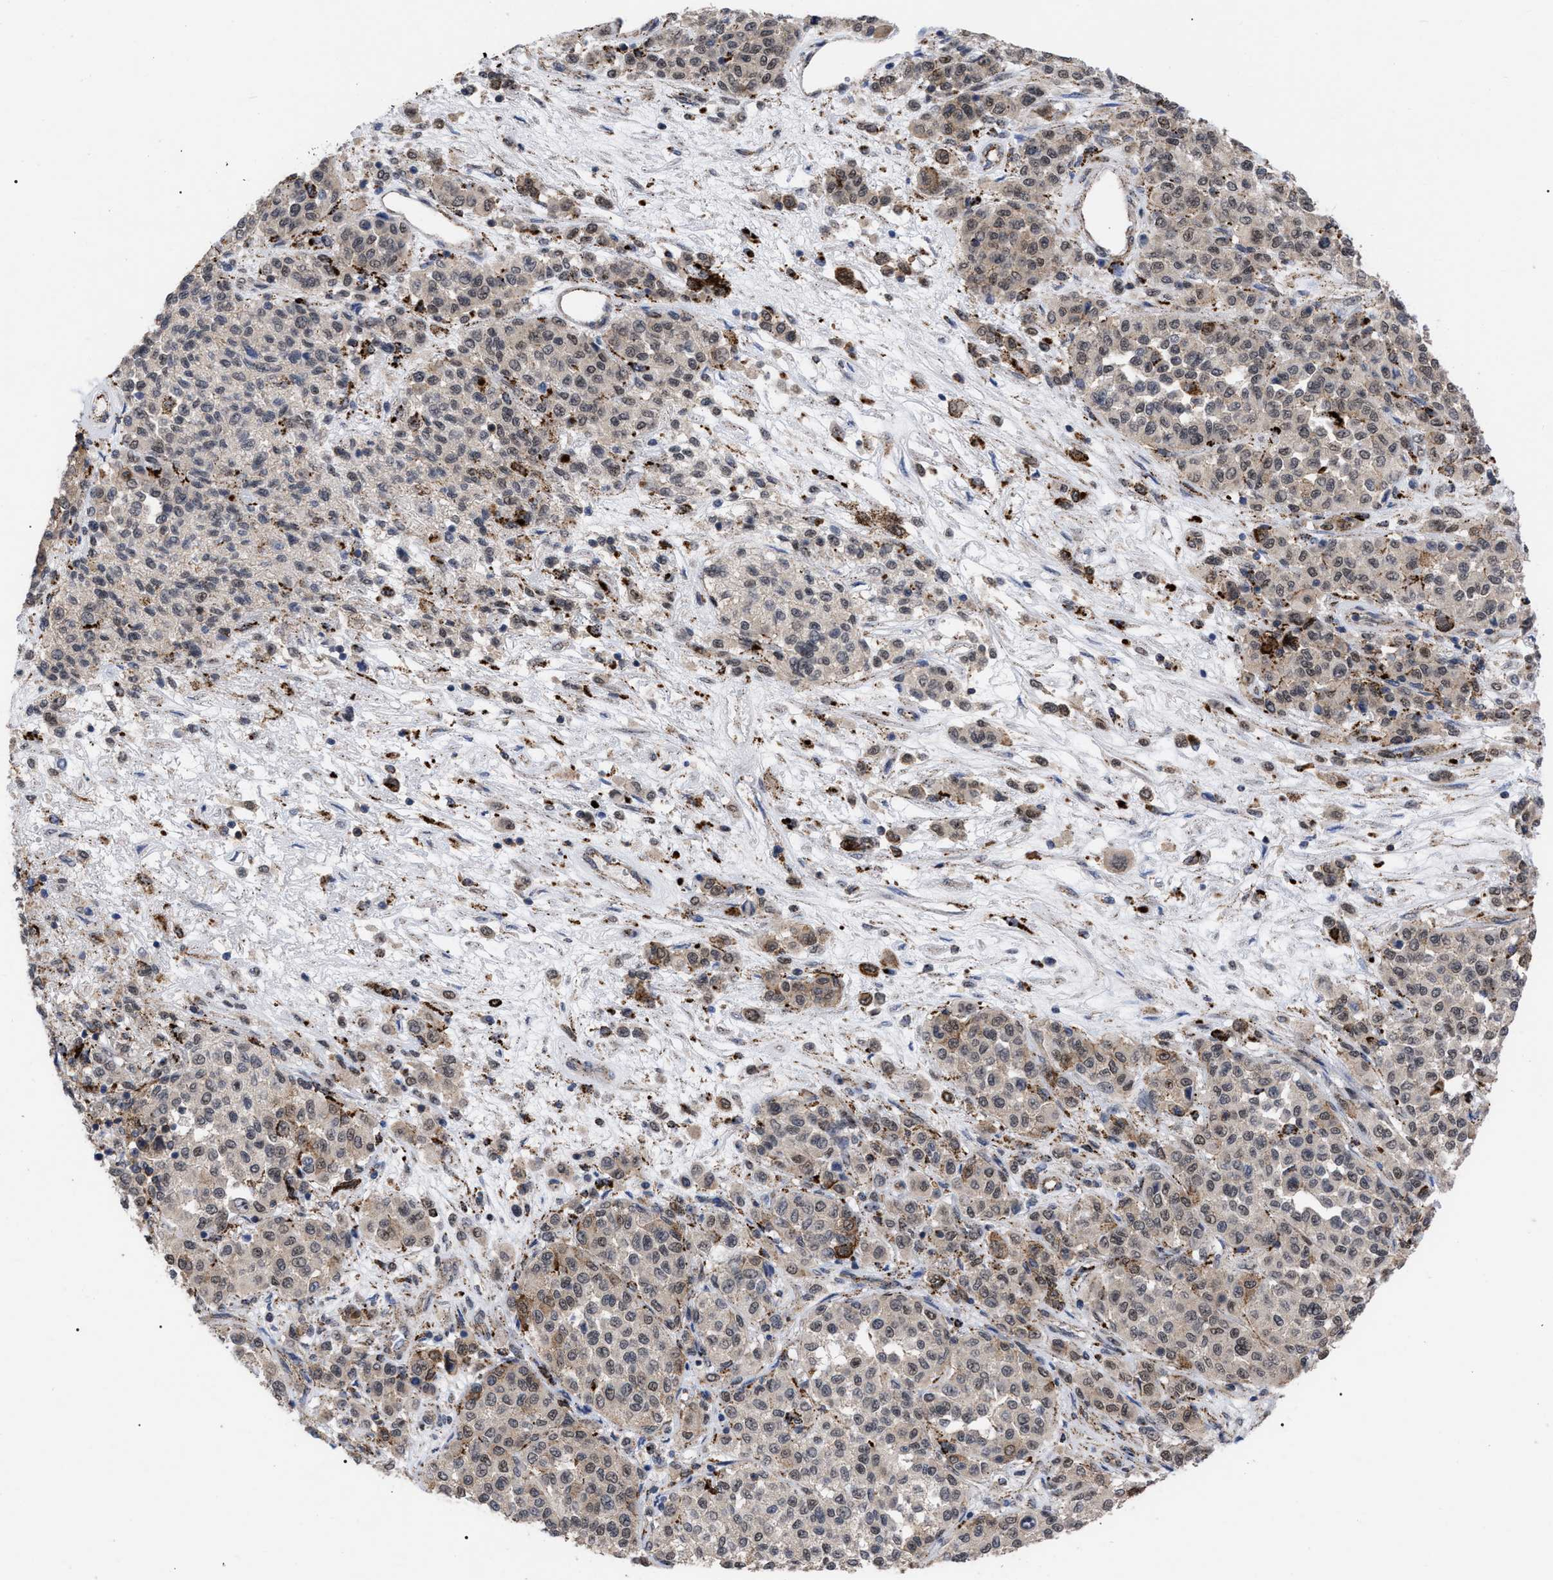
{"staining": {"intensity": "moderate", "quantity": "25%-75%", "location": "nuclear"}, "tissue": "melanoma", "cell_type": "Tumor cells", "image_type": "cancer", "snomed": [{"axis": "morphology", "description": "Malignant melanoma, Metastatic site"}, {"axis": "topography", "description": "Pancreas"}], "caption": "Moderate nuclear staining for a protein is seen in approximately 25%-75% of tumor cells of malignant melanoma (metastatic site) using IHC.", "gene": "UPF1", "patient": {"sex": "female", "age": 30}}